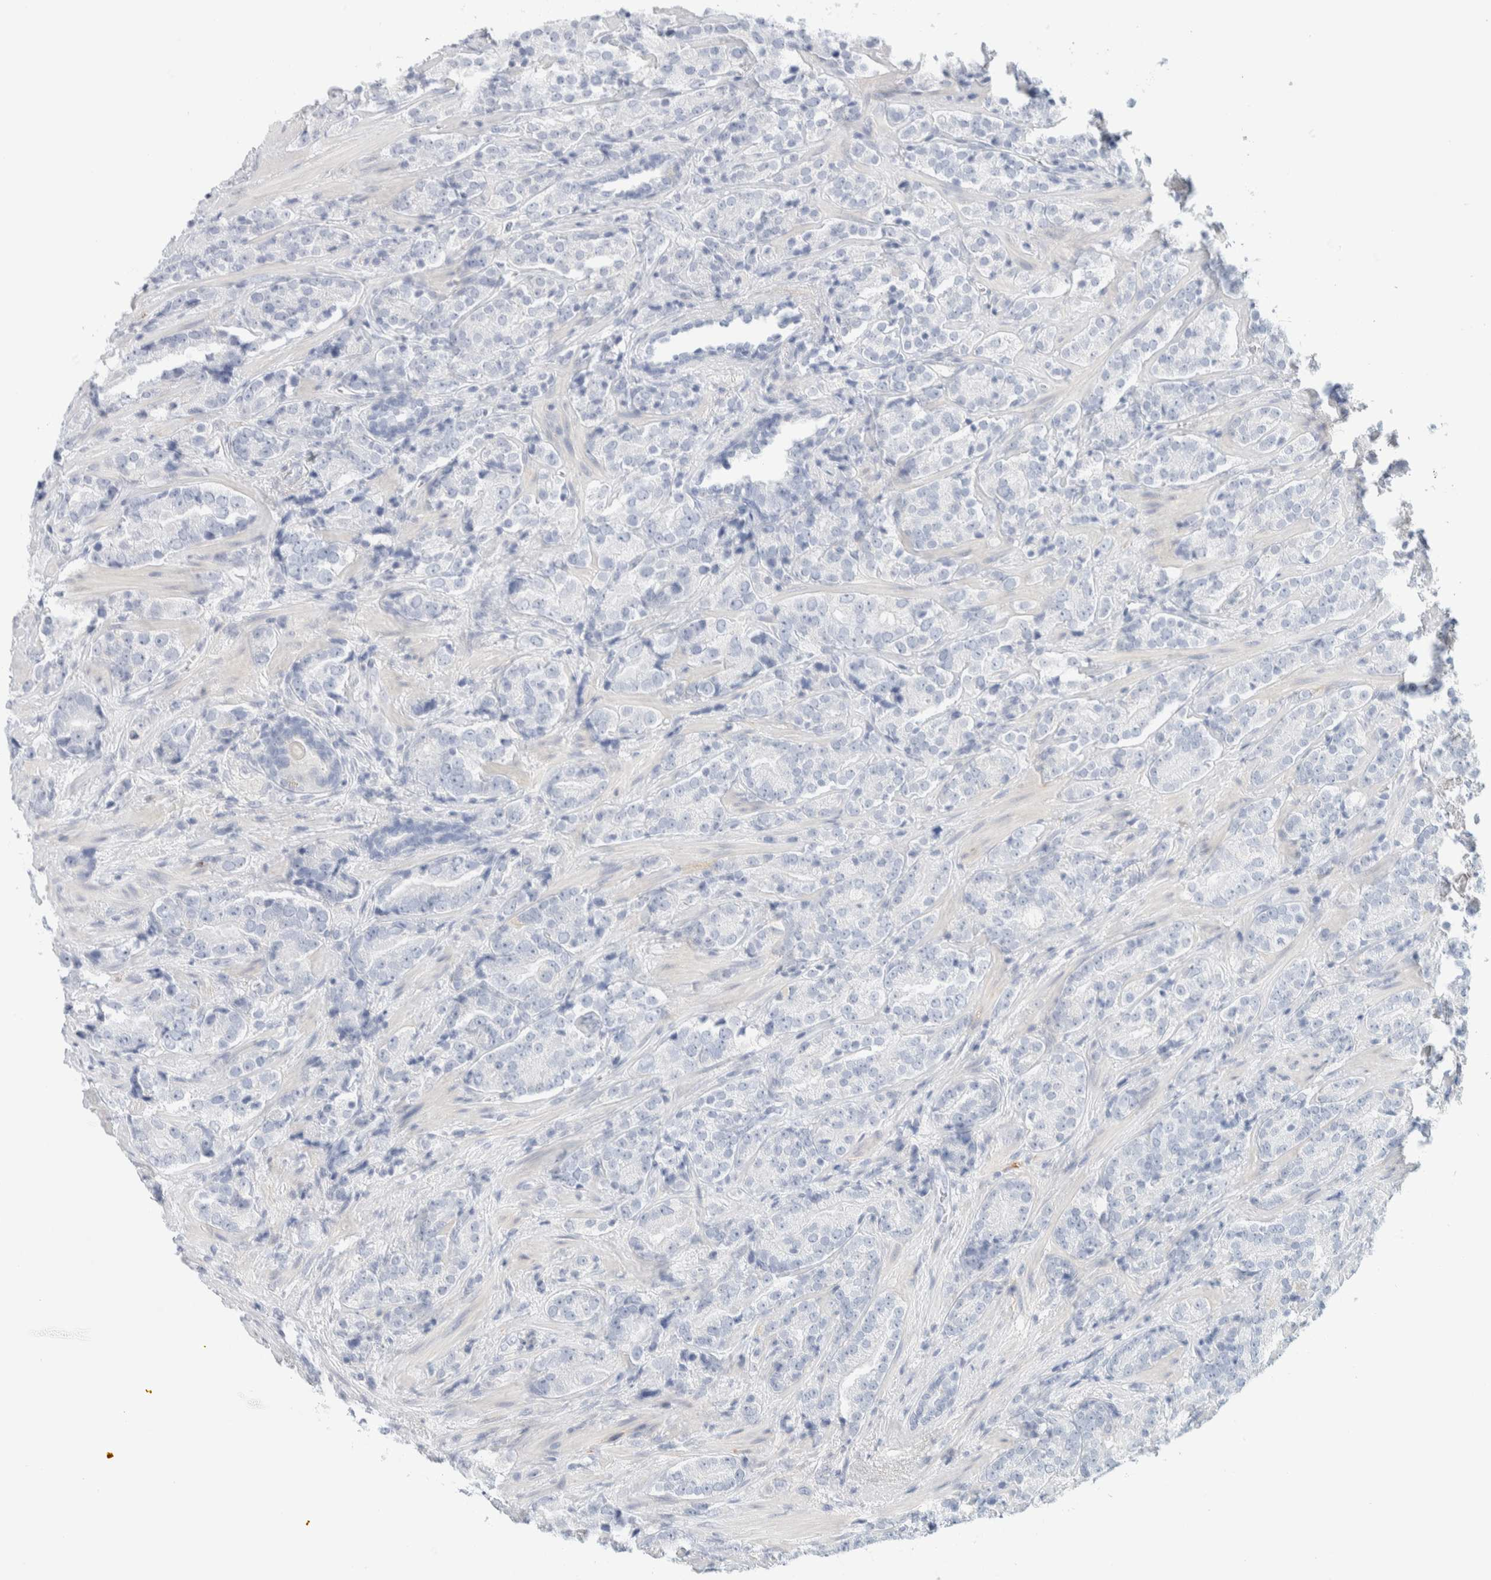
{"staining": {"intensity": "negative", "quantity": "none", "location": "none"}, "tissue": "prostate cancer", "cell_type": "Tumor cells", "image_type": "cancer", "snomed": [{"axis": "morphology", "description": "Adenocarcinoma, High grade"}, {"axis": "topography", "description": "Prostate"}], "caption": "The immunohistochemistry (IHC) micrograph has no significant positivity in tumor cells of prostate adenocarcinoma (high-grade) tissue.", "gene": "ATCAY", "patient": {"sex": "male", "age": 71}}